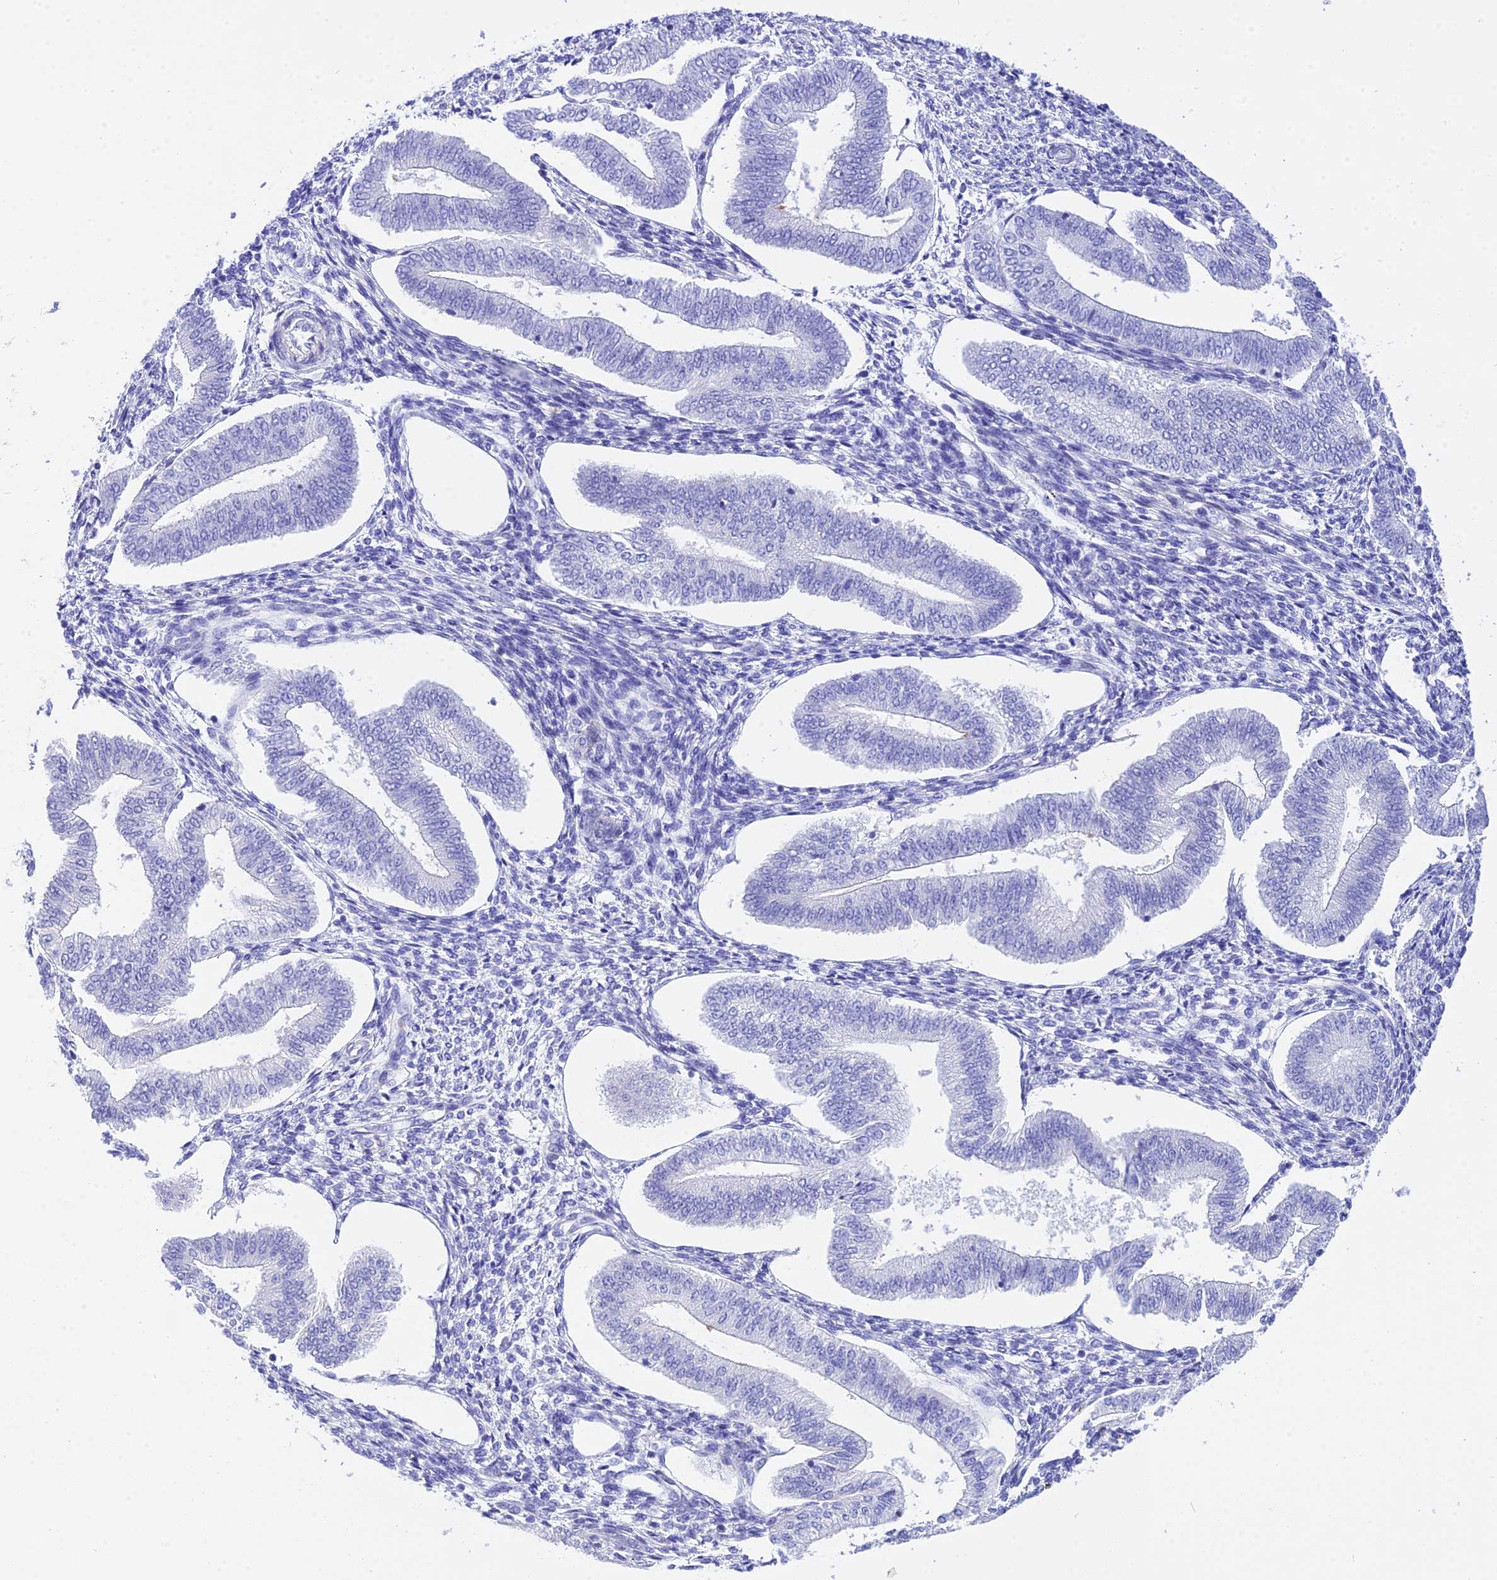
{"staining": {"intensity": "negative", "quantity": "none", "location": "none"}, "tissue": "endometrium", "cell_type": "Cells in endometrial stroma", "image_type": "normal", "snomed": [{"axis": "morphology", "description": "Normal tissue, NOS"}, {"axis": "topography", "description": "Endometrium"}], "caption": "An immunohistochemistry (IHC) image of normal endometrium is shown. There is no staining in cells in endometrial stroma of endometrium. The staining was performed using DAB (3,3'-diaminobenzidine) to visualize the protein expression in brown, while the nuclei were stained in blue with hematoxylin (Magnification: 20x).", "gene": "DEFB107A", "patient": {"sex": "female", "age": 34}}